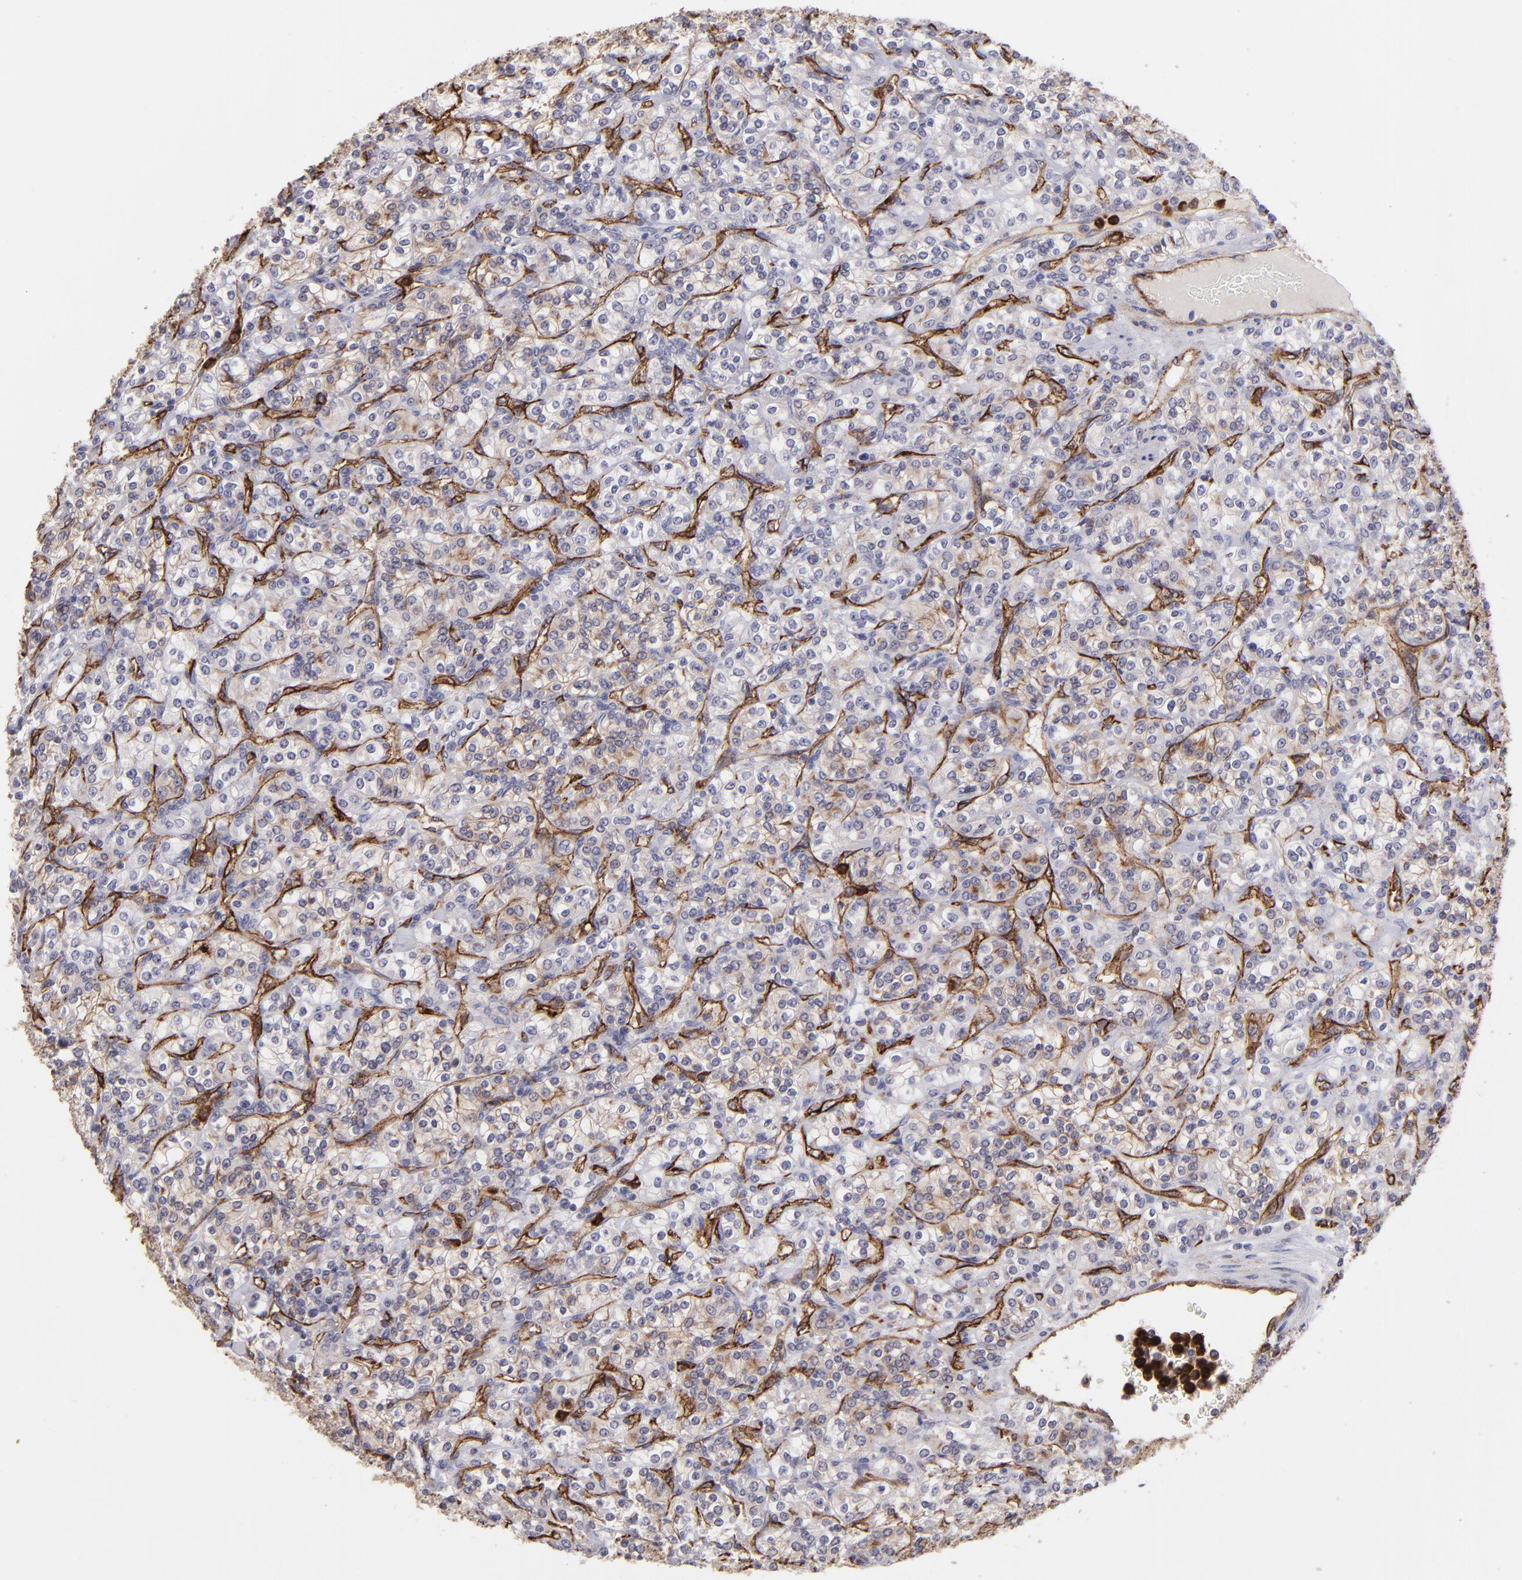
{"staining": {"intensity": "moderate", "quantity": "<25%", "location": "cytoplasmic/membranous"}, "tissue": "renal cancer", "cell_type": "Tumor cells", "image_type": "cancer", "snomed": [{"axis": "morphology", "description": "Adenocarcinoma, NOS"}, {"axis": "topography", "description": "Kidney"}], "caption": "Tumor cells exhibit low levels of moderate cytoplasmic/membranous expression in approximately <25% of cells in human renal adenocarcinoma.", "gene": "DYSF", "patient": {"sex": "male", "age": 77}}